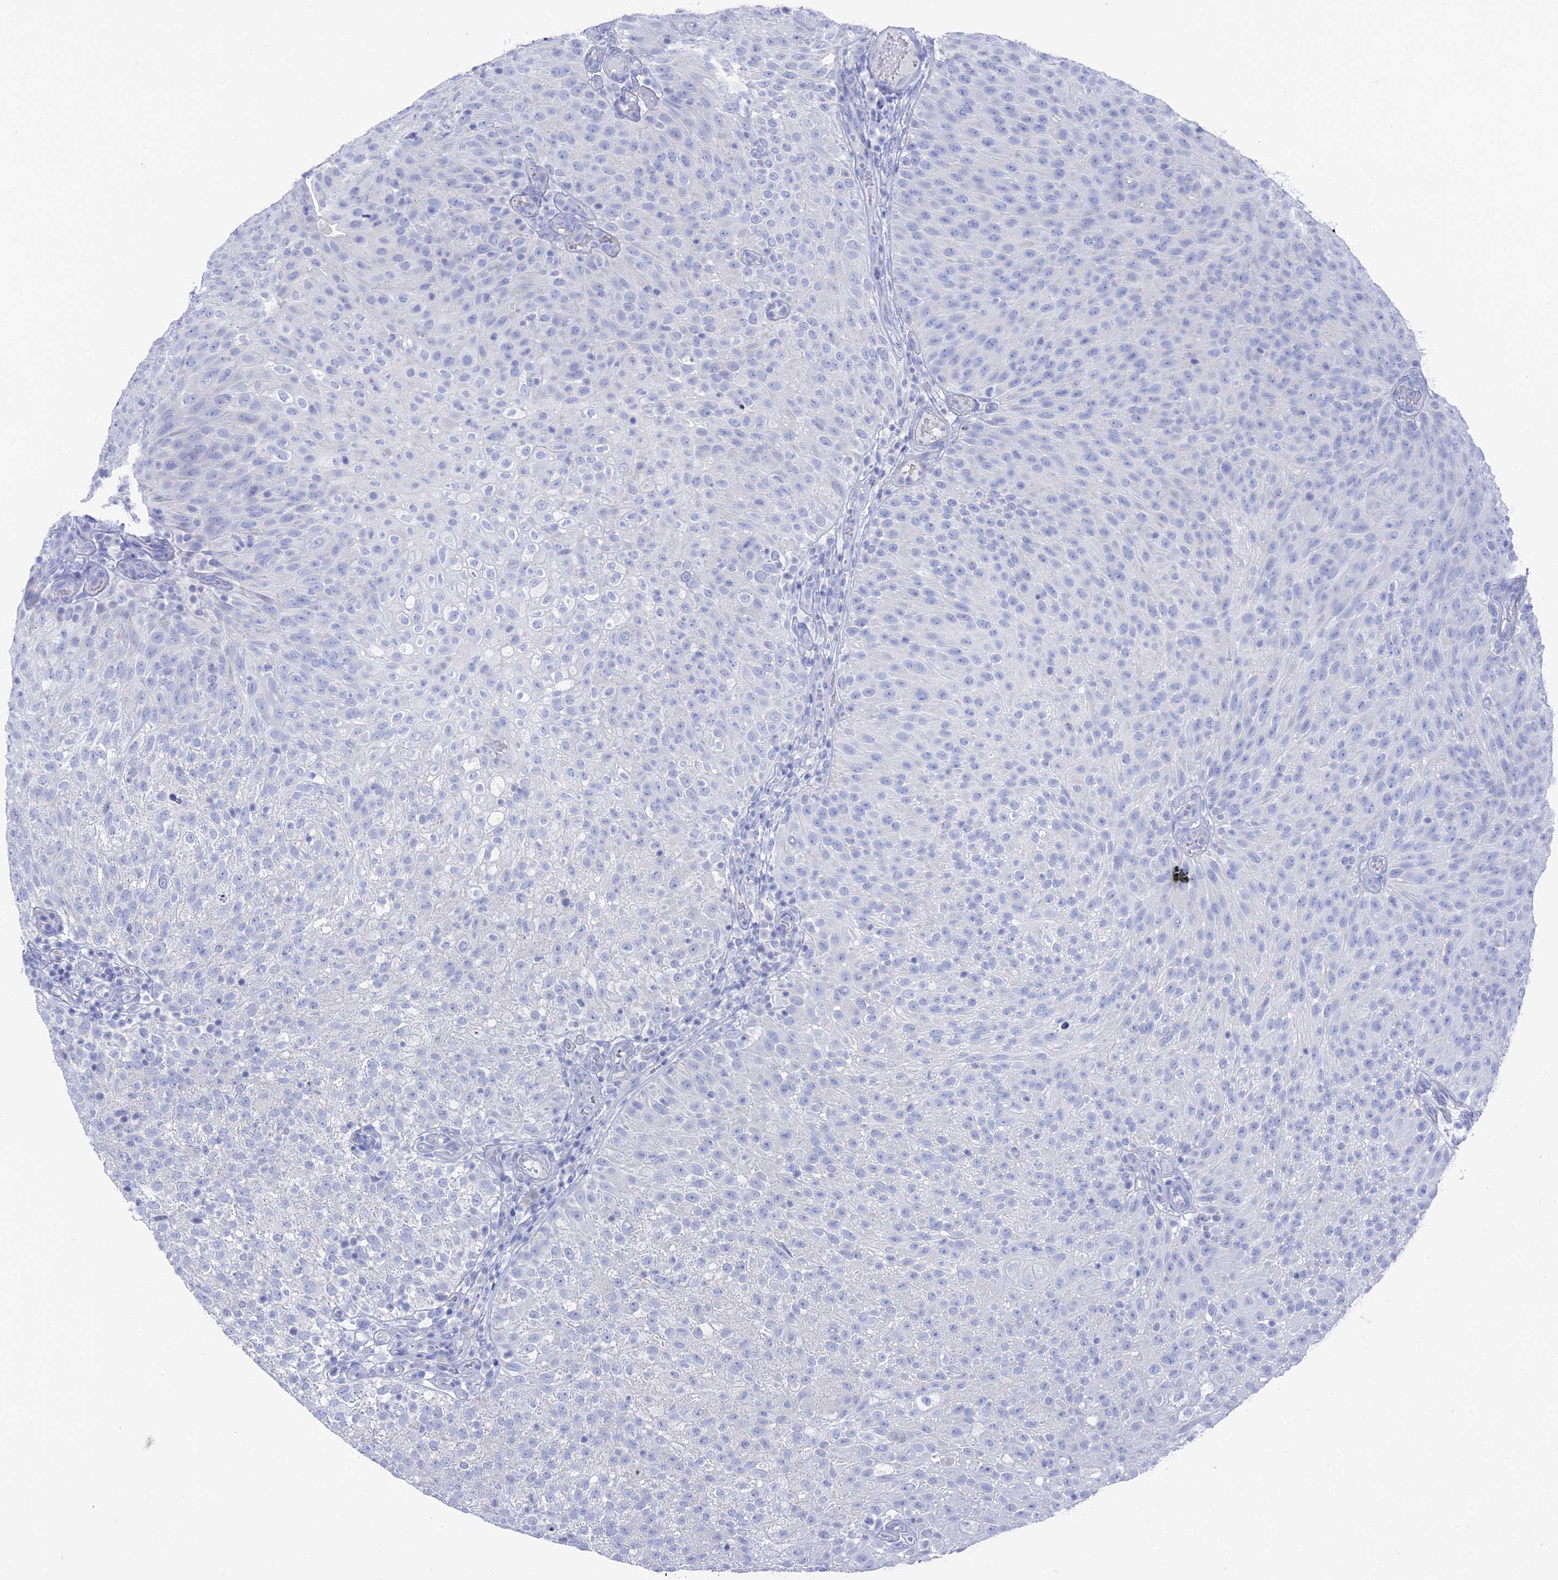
{"staining": {"intensity": "negative", "quantity": "none", "location": "none"}, "tissue": "urothelial cancer", "cell_type": "Tumor cells", "image_type": "cancer", "snomed": [{"axis": "morphology", "description": "Urothelial carcinoma, Low grade"}, {"axis": "topography", "description": "Urinary bladder"}], "caption": "Low-grade urothelial carcinoma stained for a protein using IHC displays no staining tumor cells.", "gene": "ENPP3", "patient": {"sex": "male", "age": 78}}